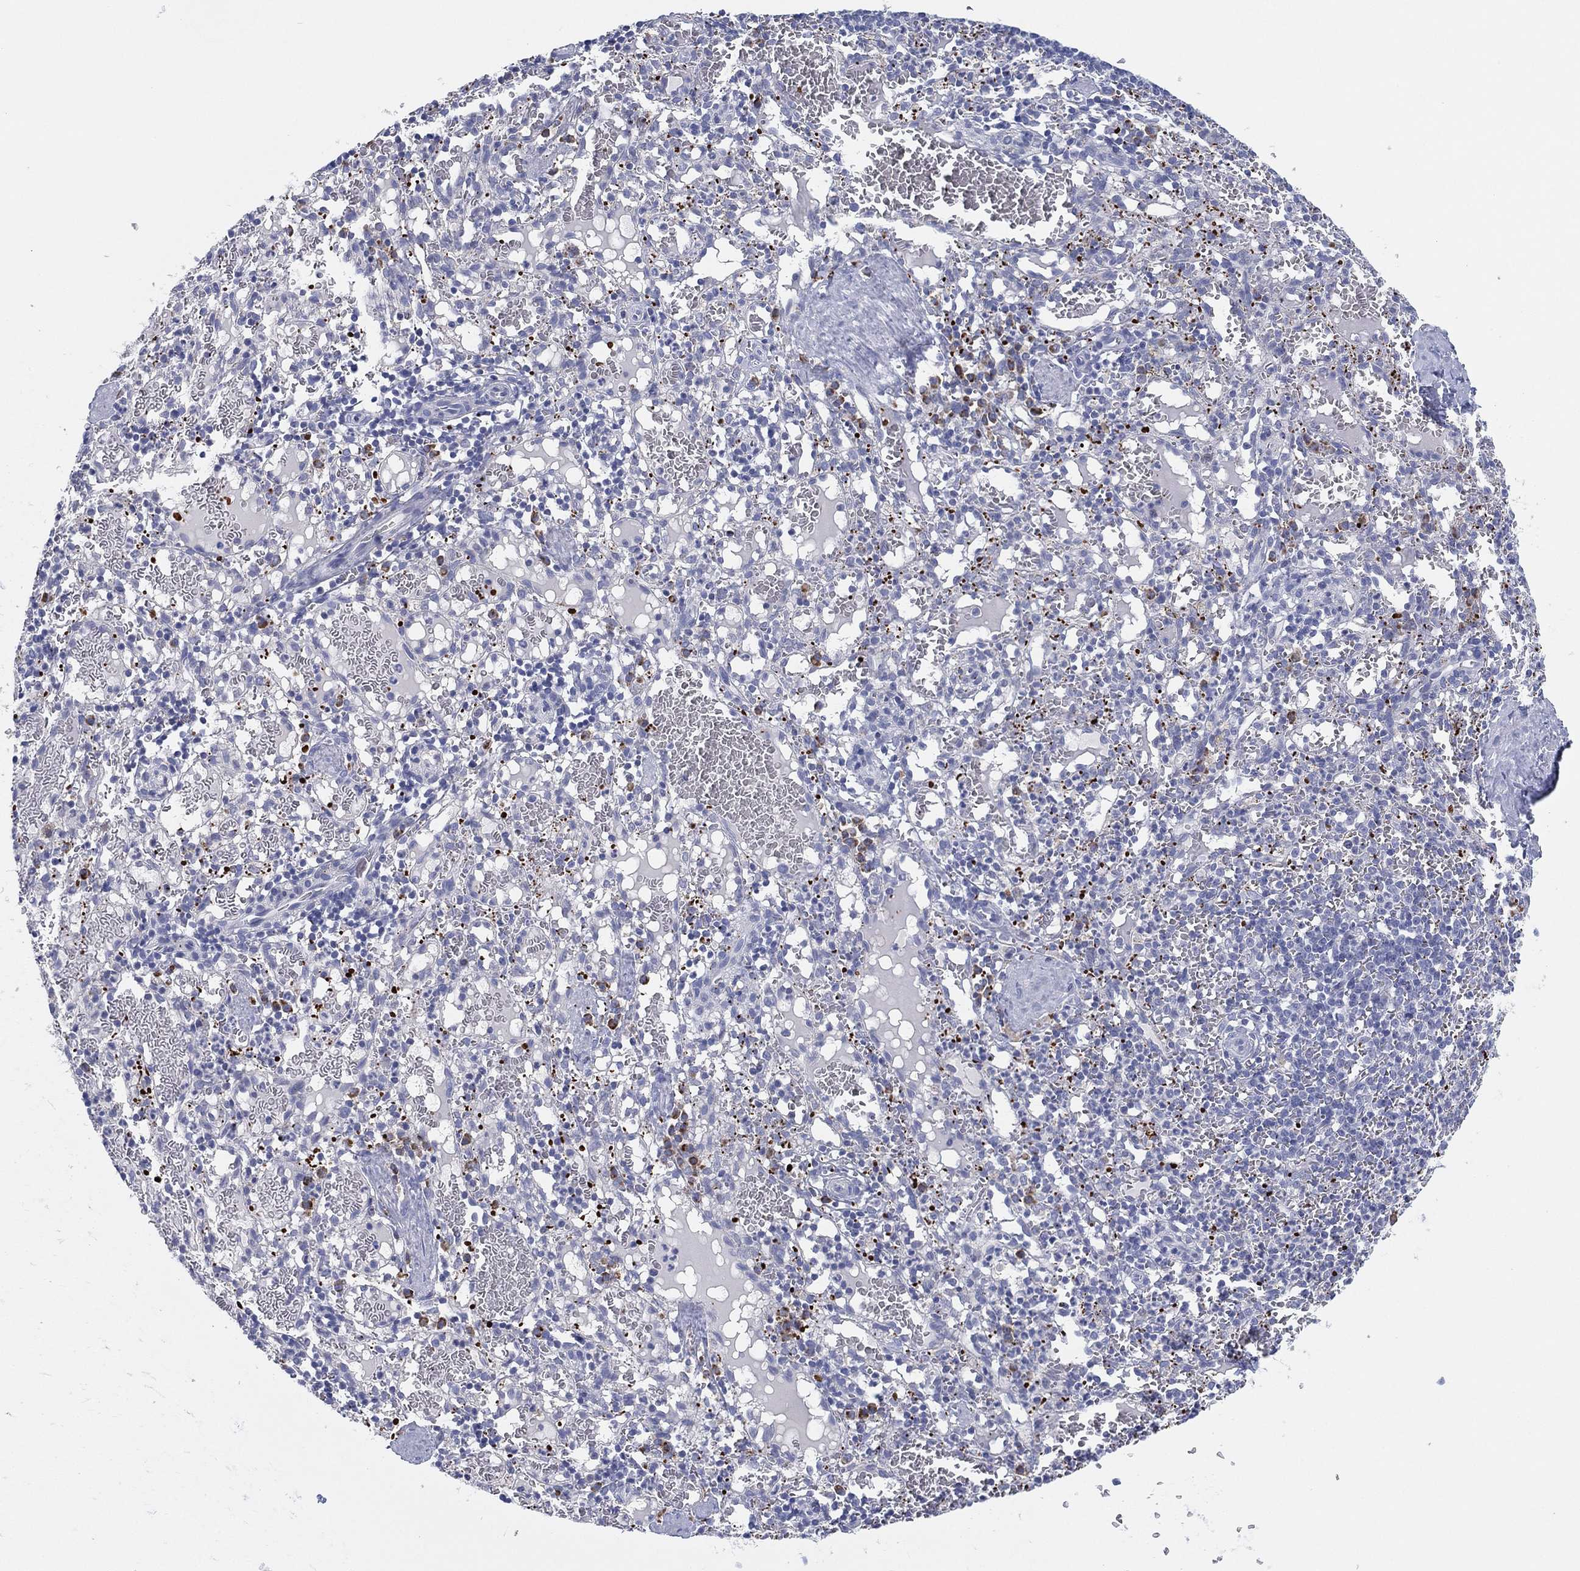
{"staining": {"intensity": "negative", "quantity": "none", "location": "none"}, "tissue": "spleen", "cell_type": "Cells in red pulp", "image_type": "normal", "snomed": [{"axis": "morphology", "description": "Normal tissue, NOS"}, {"axis": "topography", "description": "Spleen"}], "caption": "A high-resolution histopathology image shows immunohistochemistry (IHC) staining of benign spleen, which exhibits no significant expression in cells in red pulp.", "gene": "TMEM40", "patient": {"sex": "male", "age": 11}}